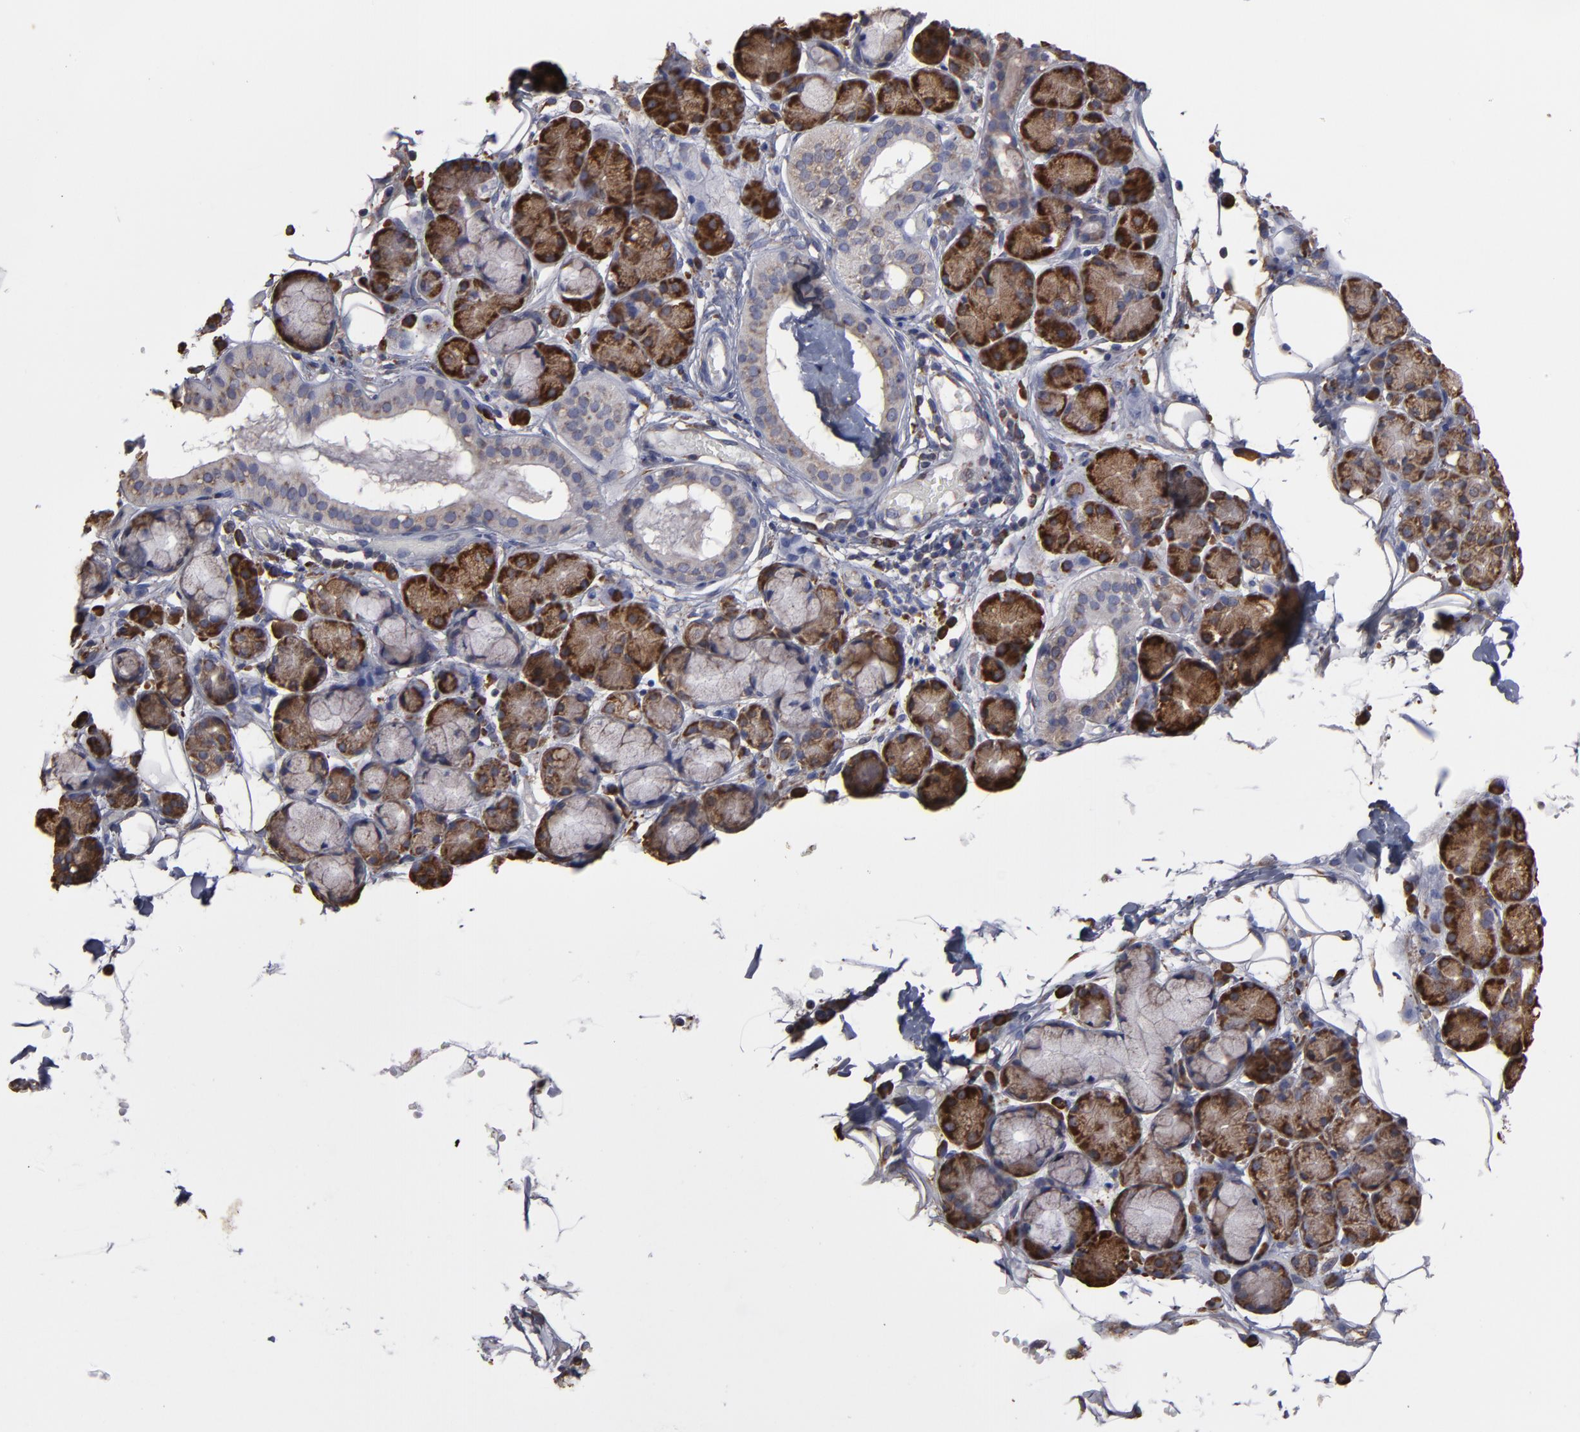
{"staining": {"intensity": "strong", "quantity": ">75%", "location": "cytoplasmic/membranous"}, "tissue": "salivary gland", "cell_type": "Glandular cells", "image_type": "normal", "snomed": [{"axis": "morphology", "description": "Normal tissue, NOS"}, {"axis": "topography", "description": "Skeletal muscle"}, {"axis": "topography", "description": "Oral tissue"}, {"axis": "topography", "description": "Salivary gland"}, {"axis": "topography", "description": "Peripheral nerve tissue"}], "caption": "Protein analysis of benign salivary gland demonstrates strong cytoplasmic/membranous expression in about >75% of glandular cells.", "gene": "SND1", "patient": {"sex": "male", "age": 54}}